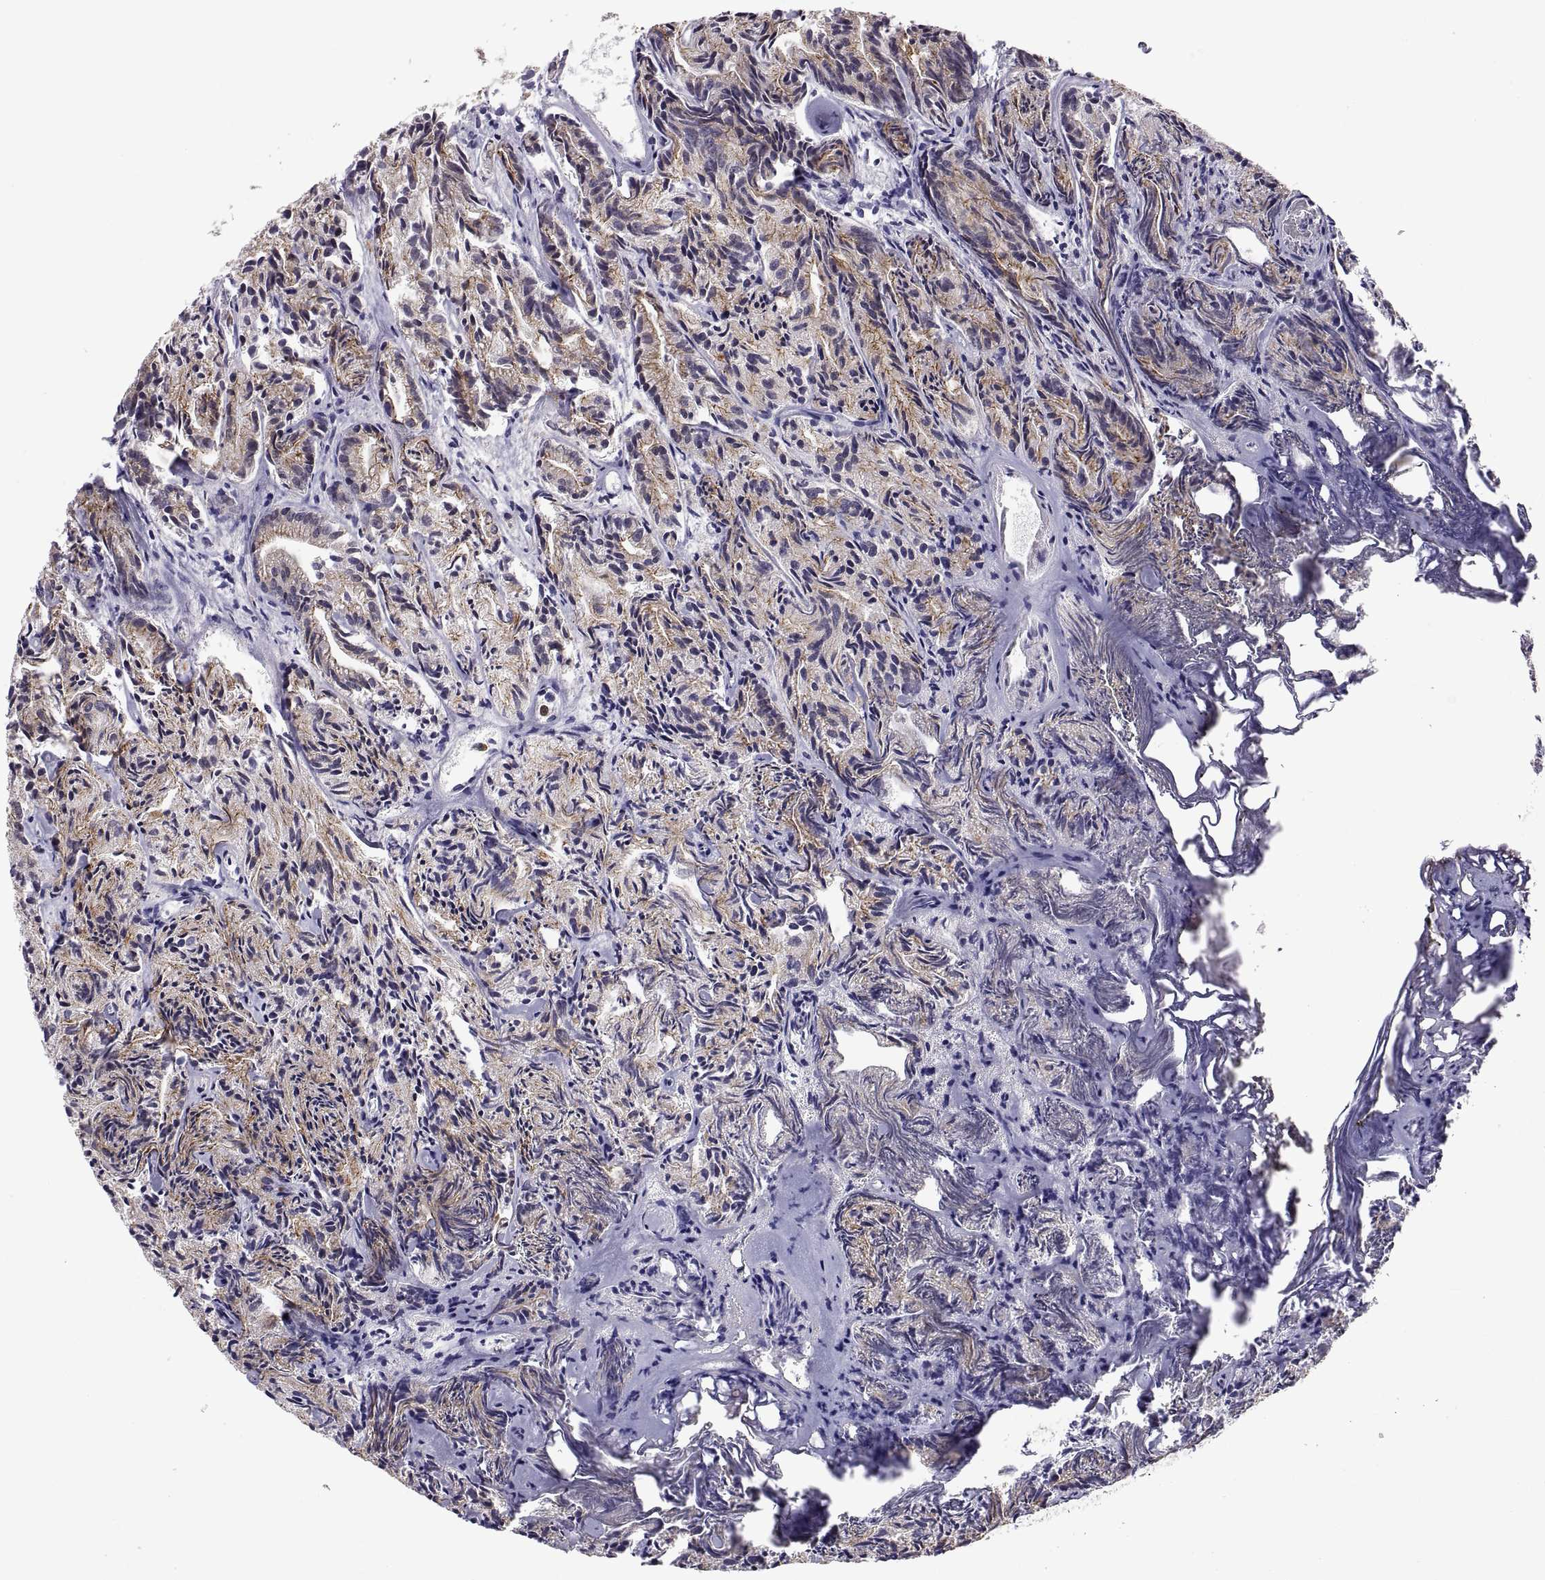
{"staining": {"intensity": "moderate", "quantity": "25%-75%", "location": "cytoplasmic/membranous,nuclear"}, "tissue": "prostate cancer", "cell_type": "Tumor cells", "image_type": "cancer", "snomed": [{"axis": "morphology", "description": "Adenocarcinoma, Medium grade"}, {"axis": "topography", "description": "Prostate"}], "caption": "This is a histology image of IHC staining of prostate cancer (medium-grade adenocarcinoma), which shows moderate positivity in the cytoplasmic/membranous and nuclear of tumor cells.", "gene": "PKP1", "patient": {"sex": "male", "age": 74}}